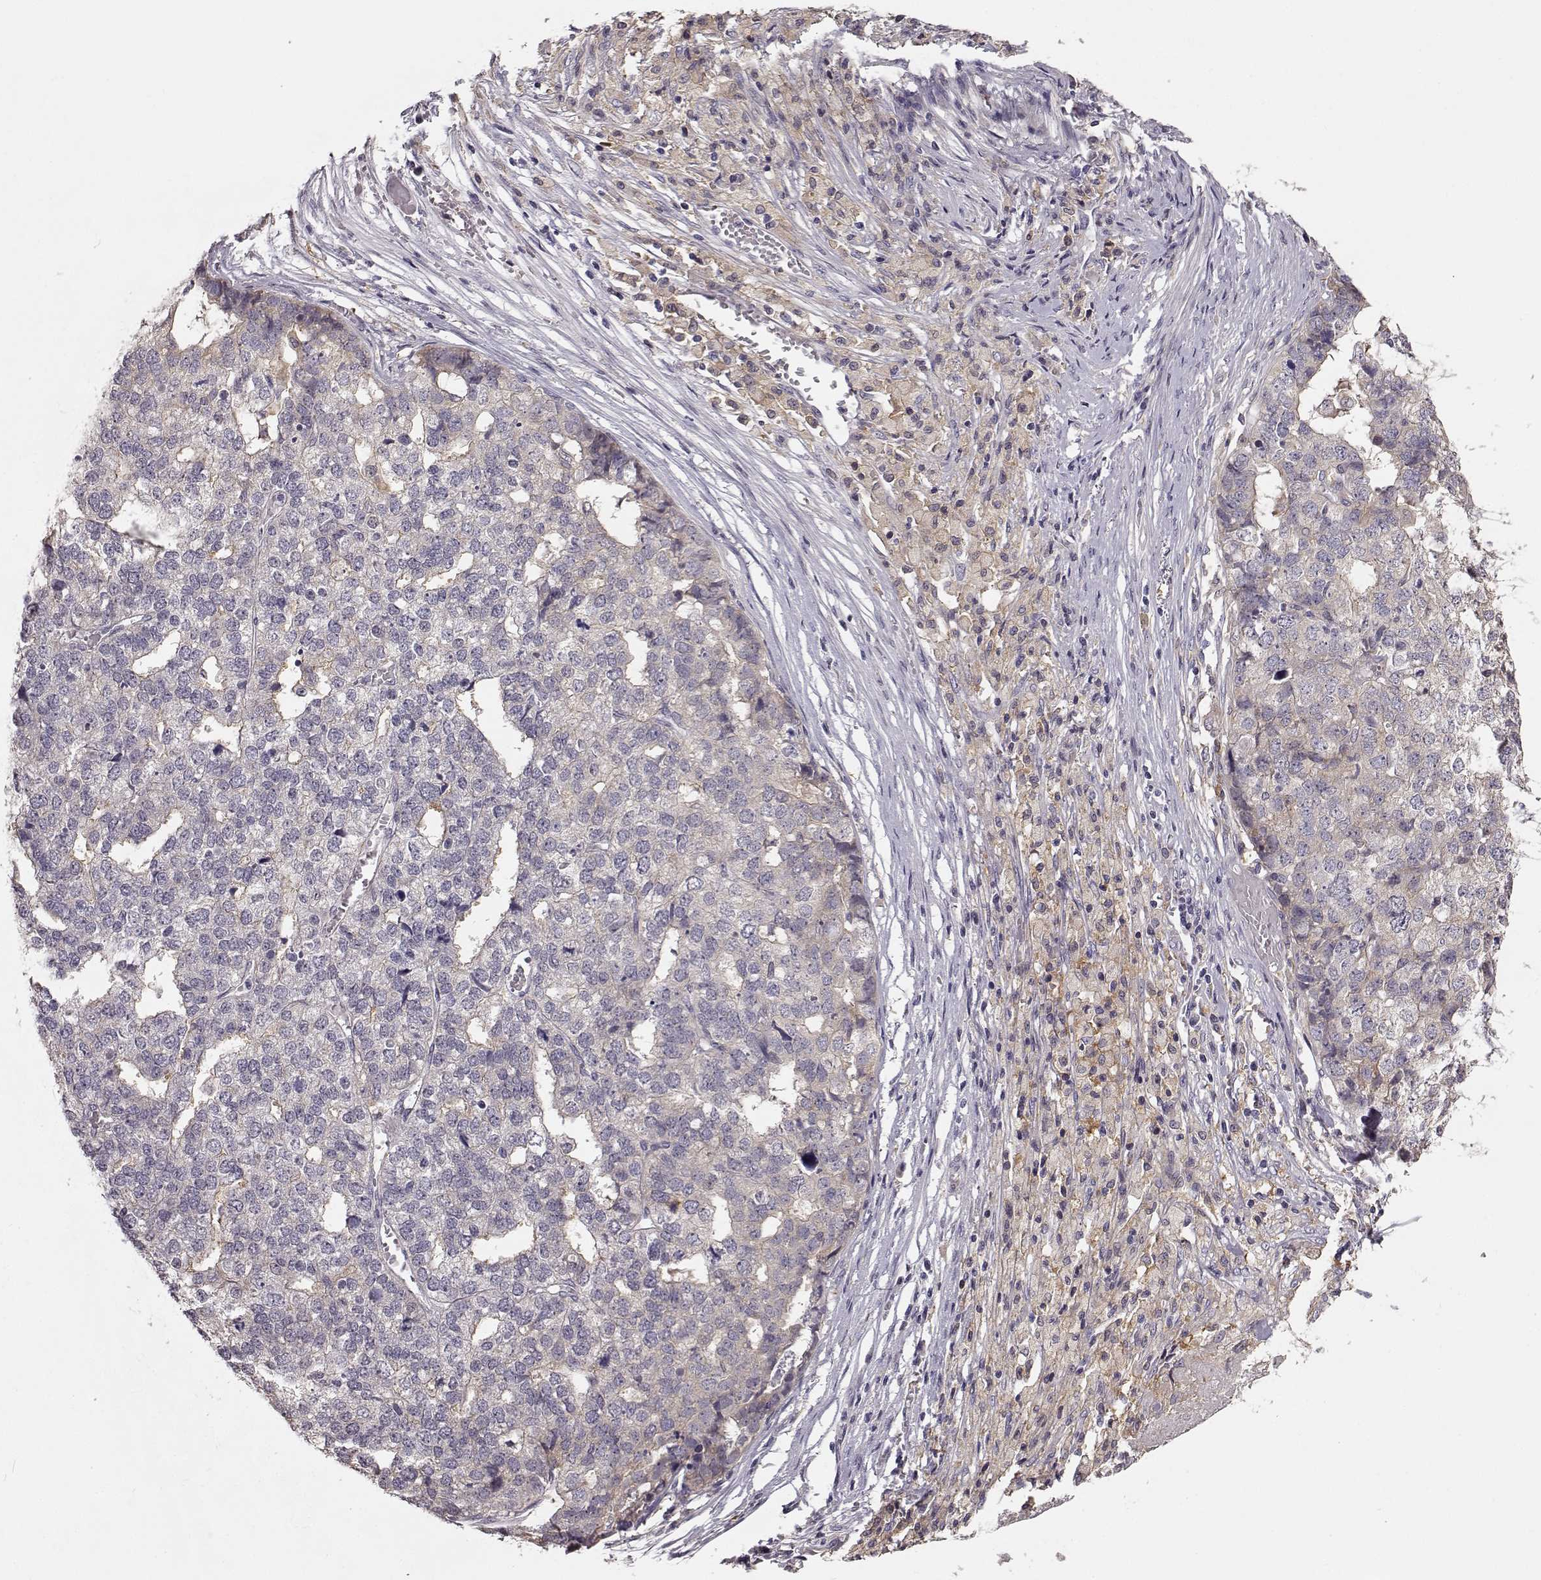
{"staining": {"intensity": "weak", "quantity": ">75%", "location": "cytoplasmic/membranous"}, "tissue": "stomach cancer", "cell_type": "Tumor cells", "image_type": "cancer", "snomed": [{"axis": "morphology", "description": "Adenocarcinoma, NOS"}, {"axis": "topography", "description": "Stomach"}], "caption": "Adenocarcinoma (stomach) stained for a protein reveals weak cytoplasmic/membranous positivity in tumor cells.", "gene": "GPR50", "patient": {"sex": "male", "age": 69}}